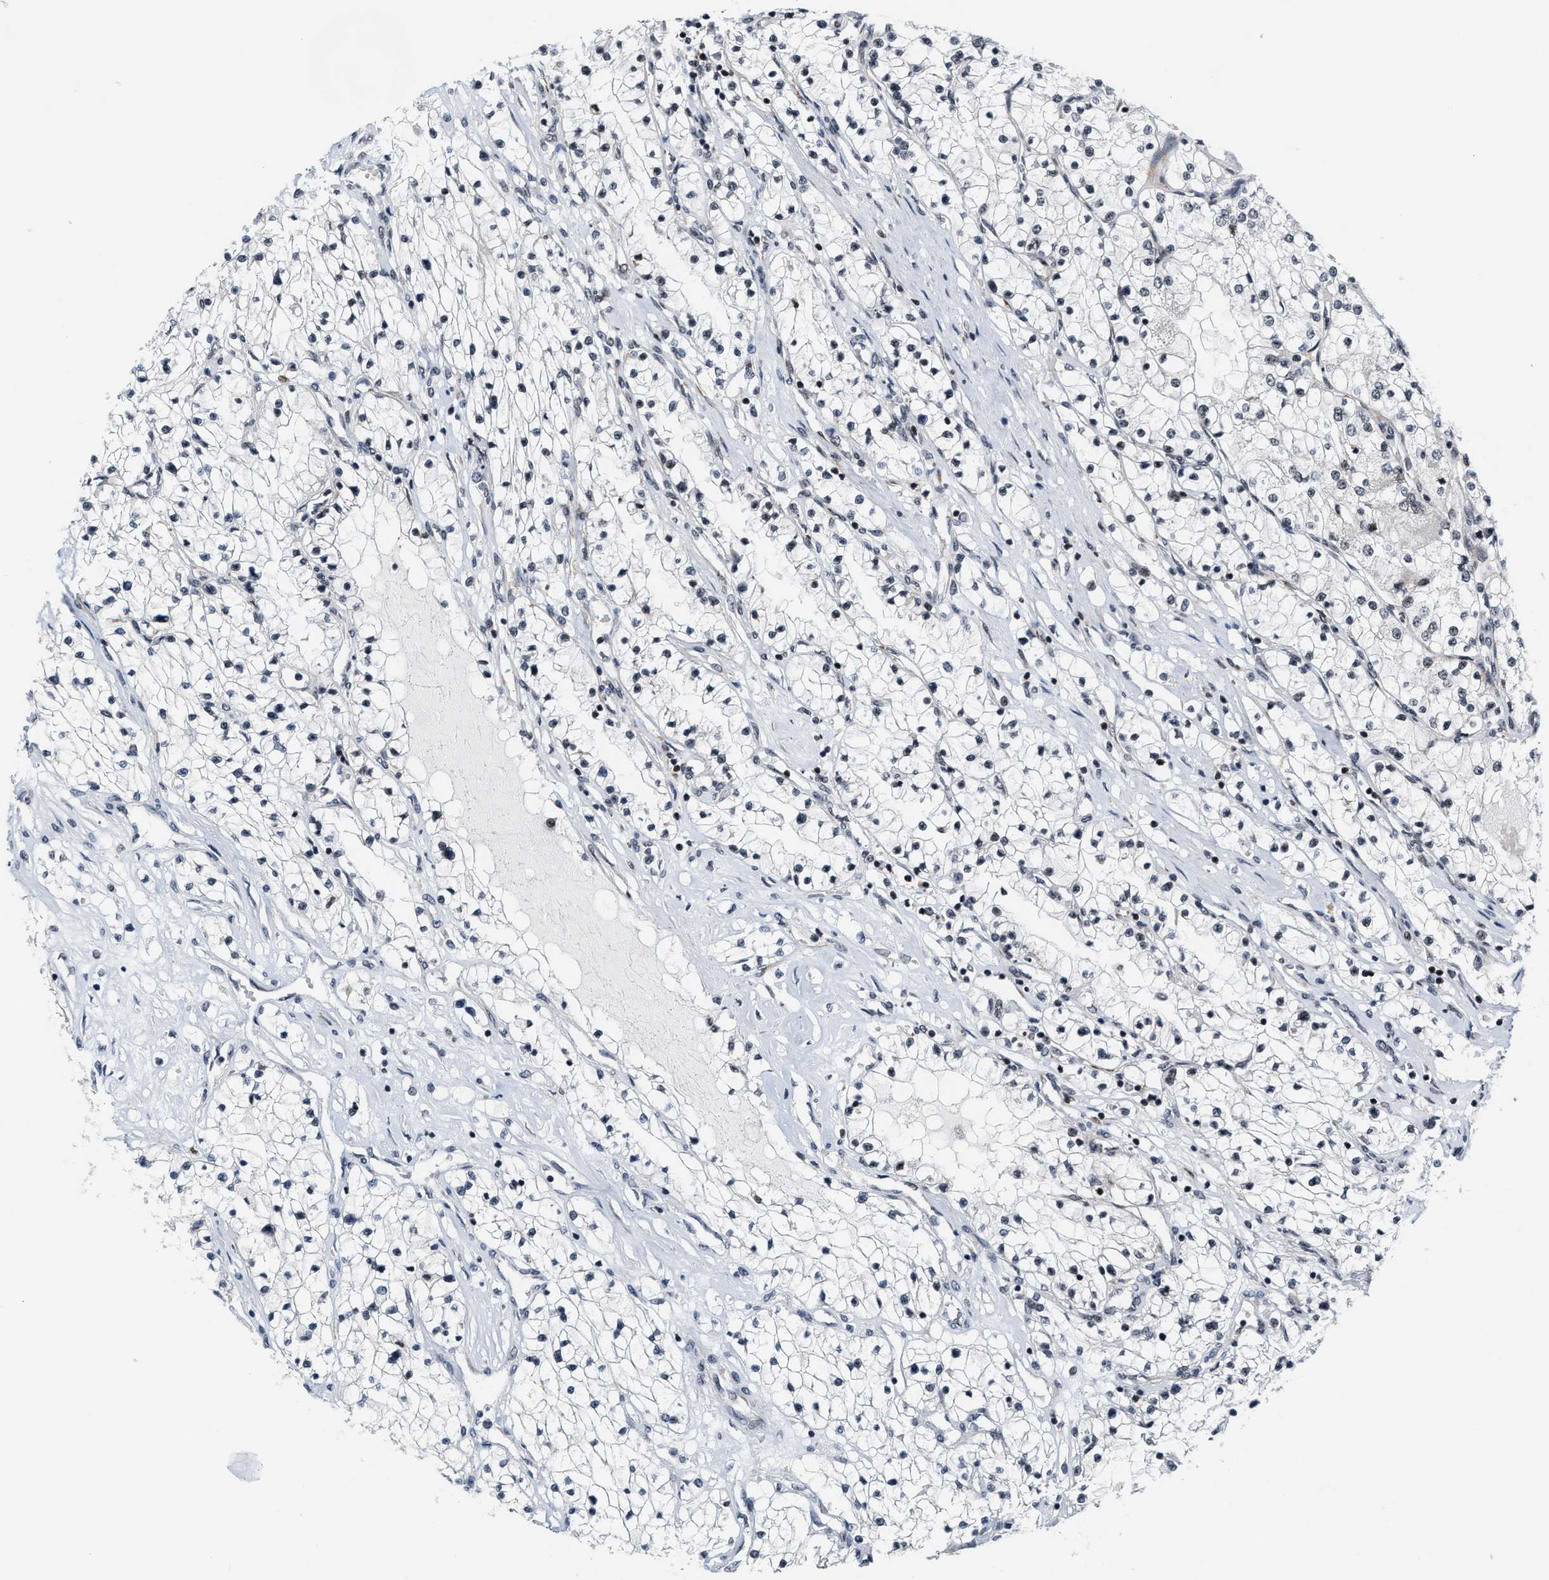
{"staining": {"intensity": "negative", "quantity": "none", "location": "none"}, "tissue": "renal cancer", "cell_type": "Tumor cells", "image_type": "cancer", "snomed": [{"axis": "morphology", "description": "Adenocarcinoma, NOS"}, {"axis": "topography", "description": "Kidney"}], "caption": "Renal cancer (adenocarcinoma) was stained to show a protein in brown. There is no significant staining in tumor cells.", "gene": "ANKRD6", "patient": {"sex": "male", "age": 68}}